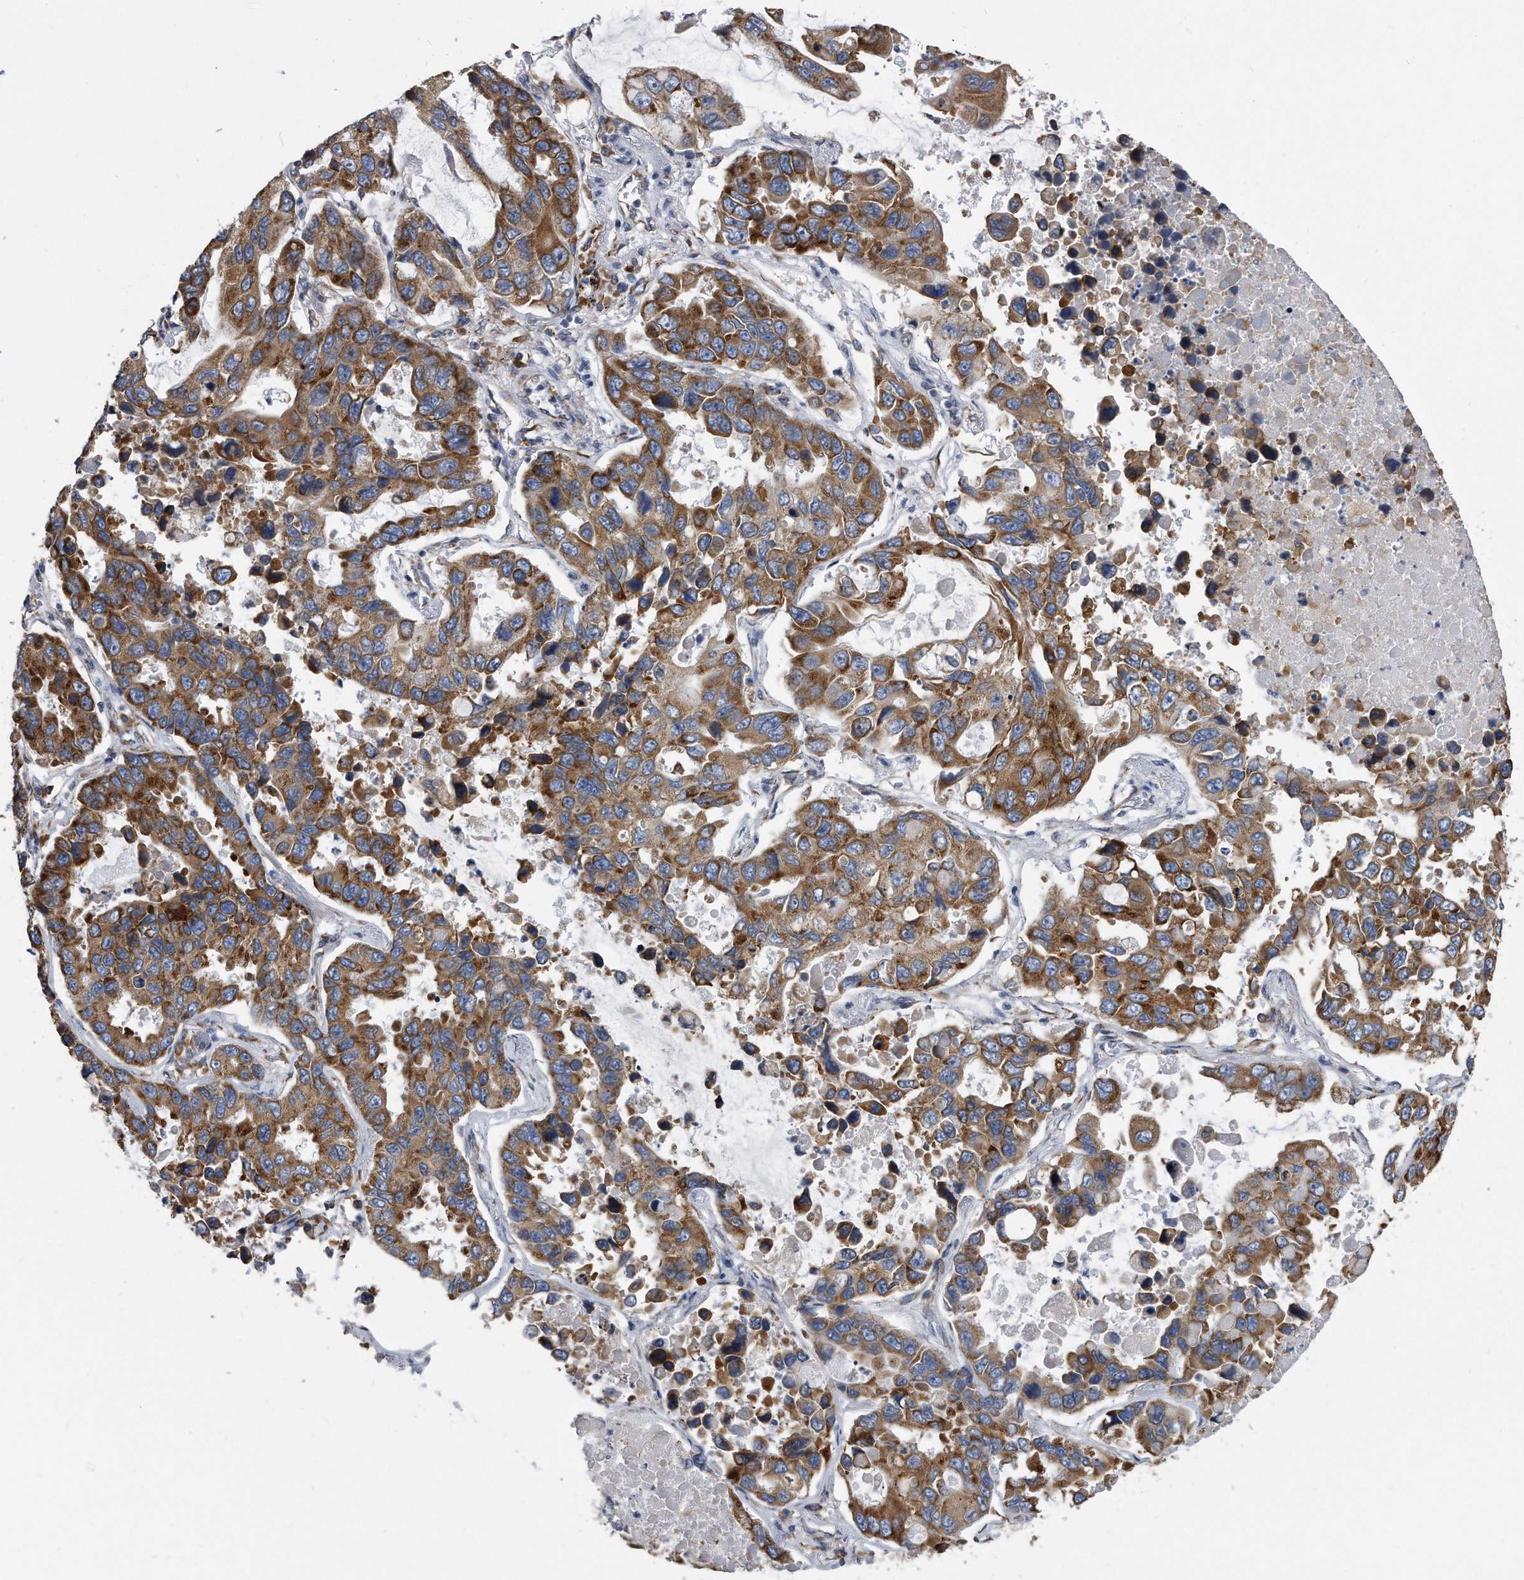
{"staining": {"intensity": "moderate", "quantity": ">75%", "location": "cytoplasmic/membranous"}, "tissue": "lung cancer", "cell_type": "Tumor cells", "image_type": "cancer", "snomed": [{"axis": "morphology", "description": "Adenocarcinoma, NOS"}, {"axis": "topography", "description": "Lung"}], "caption": "Human lung cancer stained for a protein (brown) exhibits moderate cytoplasmic/membranous positive positivity in approximately >75% of tumor cells.", "gene": "CCDC47", "patient": {"sex": "male", "age": 64}}